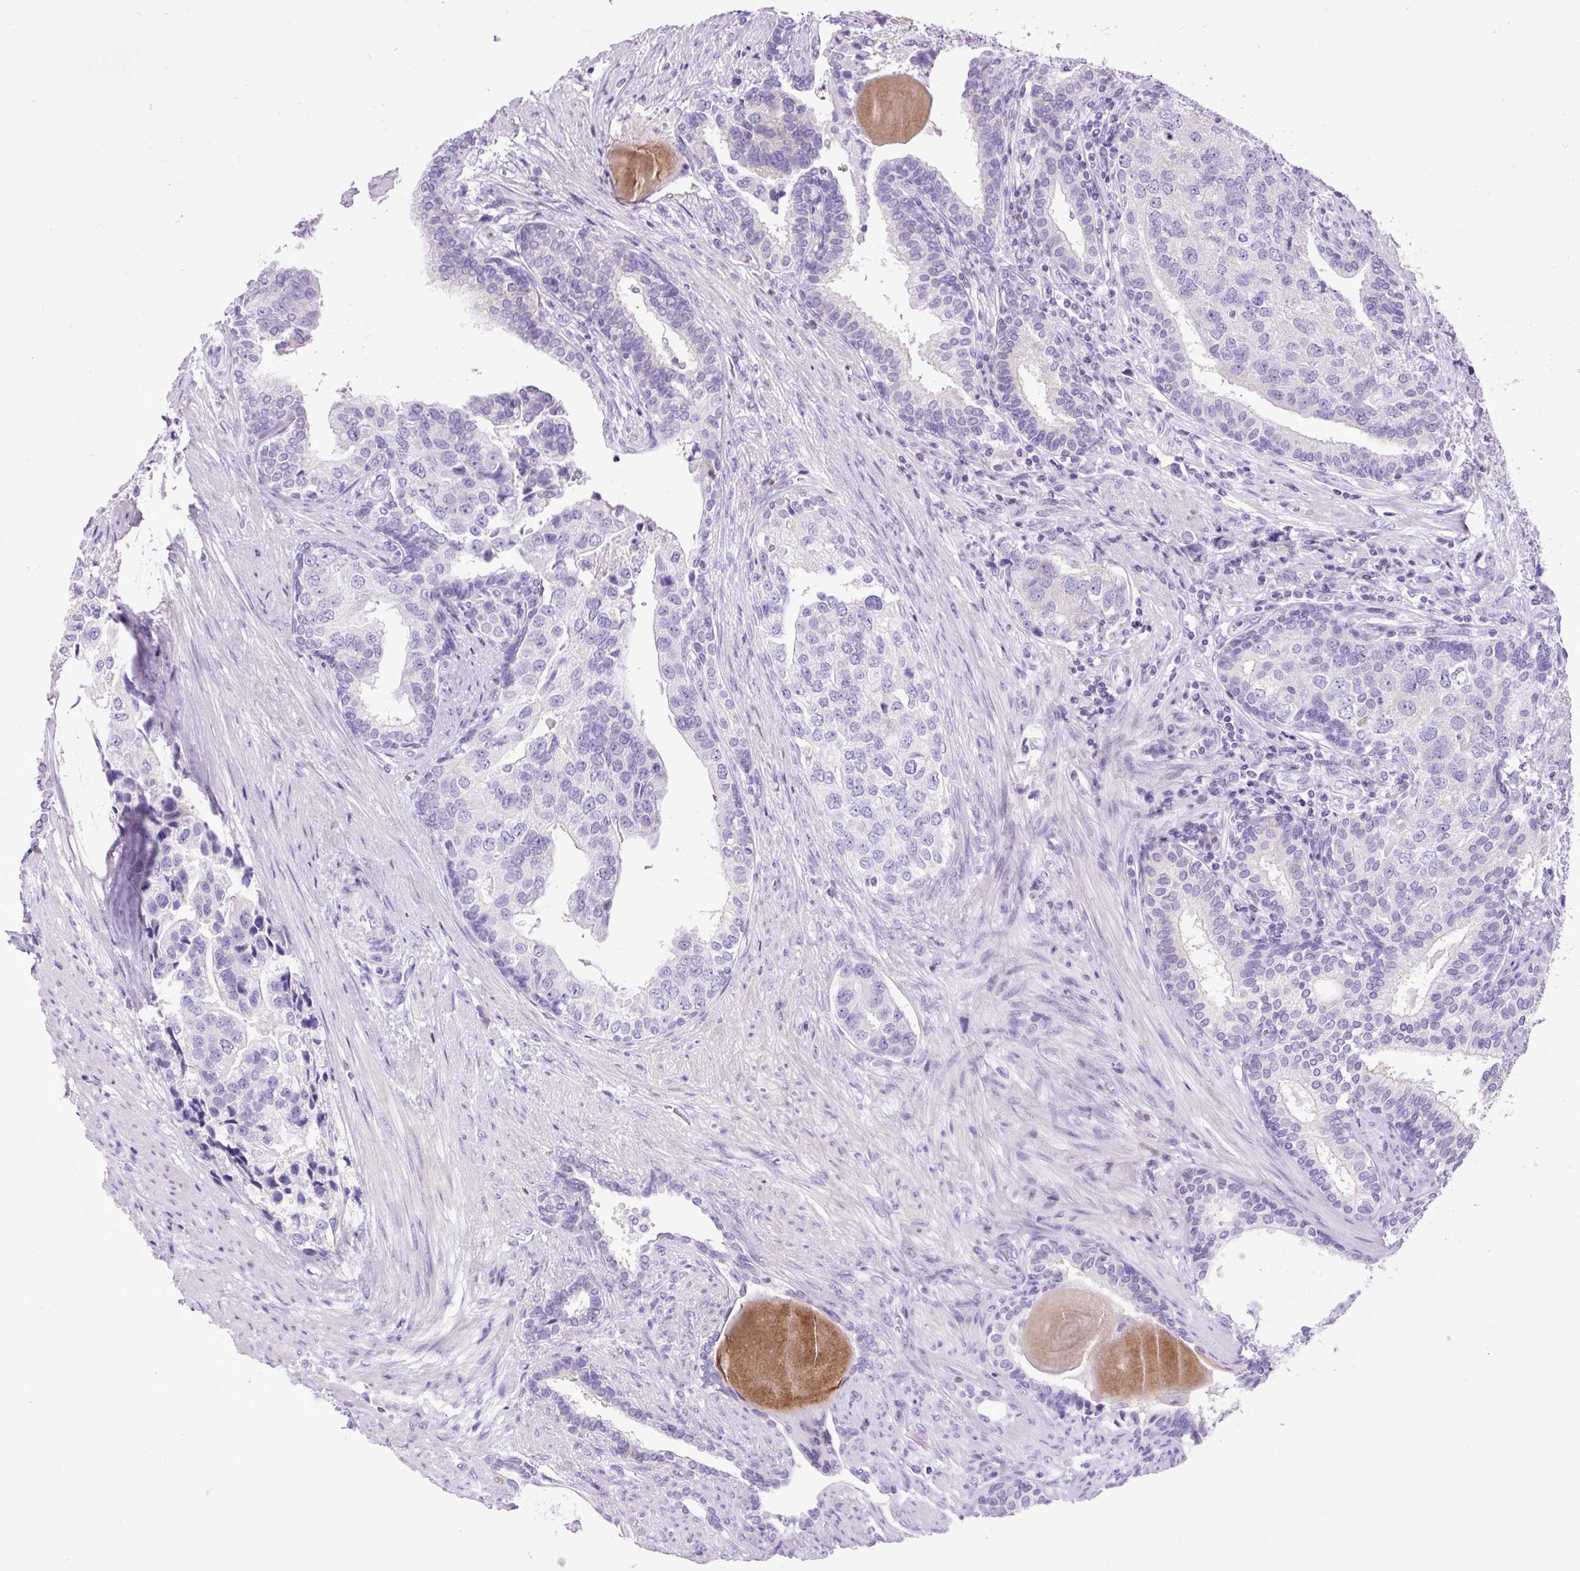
{"staining": {"intensity": "negative", "quantity": "none", "location": "none"}, "tissue": "prostate cancer", "cell_type": "Tumor cells", "image_type": "cancer", "snomed": [{"axis": "morphology", "description": "Adenocarcinoma, High grade"}, {"axis": "topography", "description": "Prostate"}], "caption": "Micrograph shows no protein positivity in tumor cells of prostate high-grade adenocarcinoma tissue. Brightfield microscopy of immunohistochemistry (IHC) stained with DAB (3,3'-diaminobenzidine) (brown) and hematoxylin (blue), captured at high magnification.", "gene": "SPC24", "patient": {"sex": "male", "age": 68}}